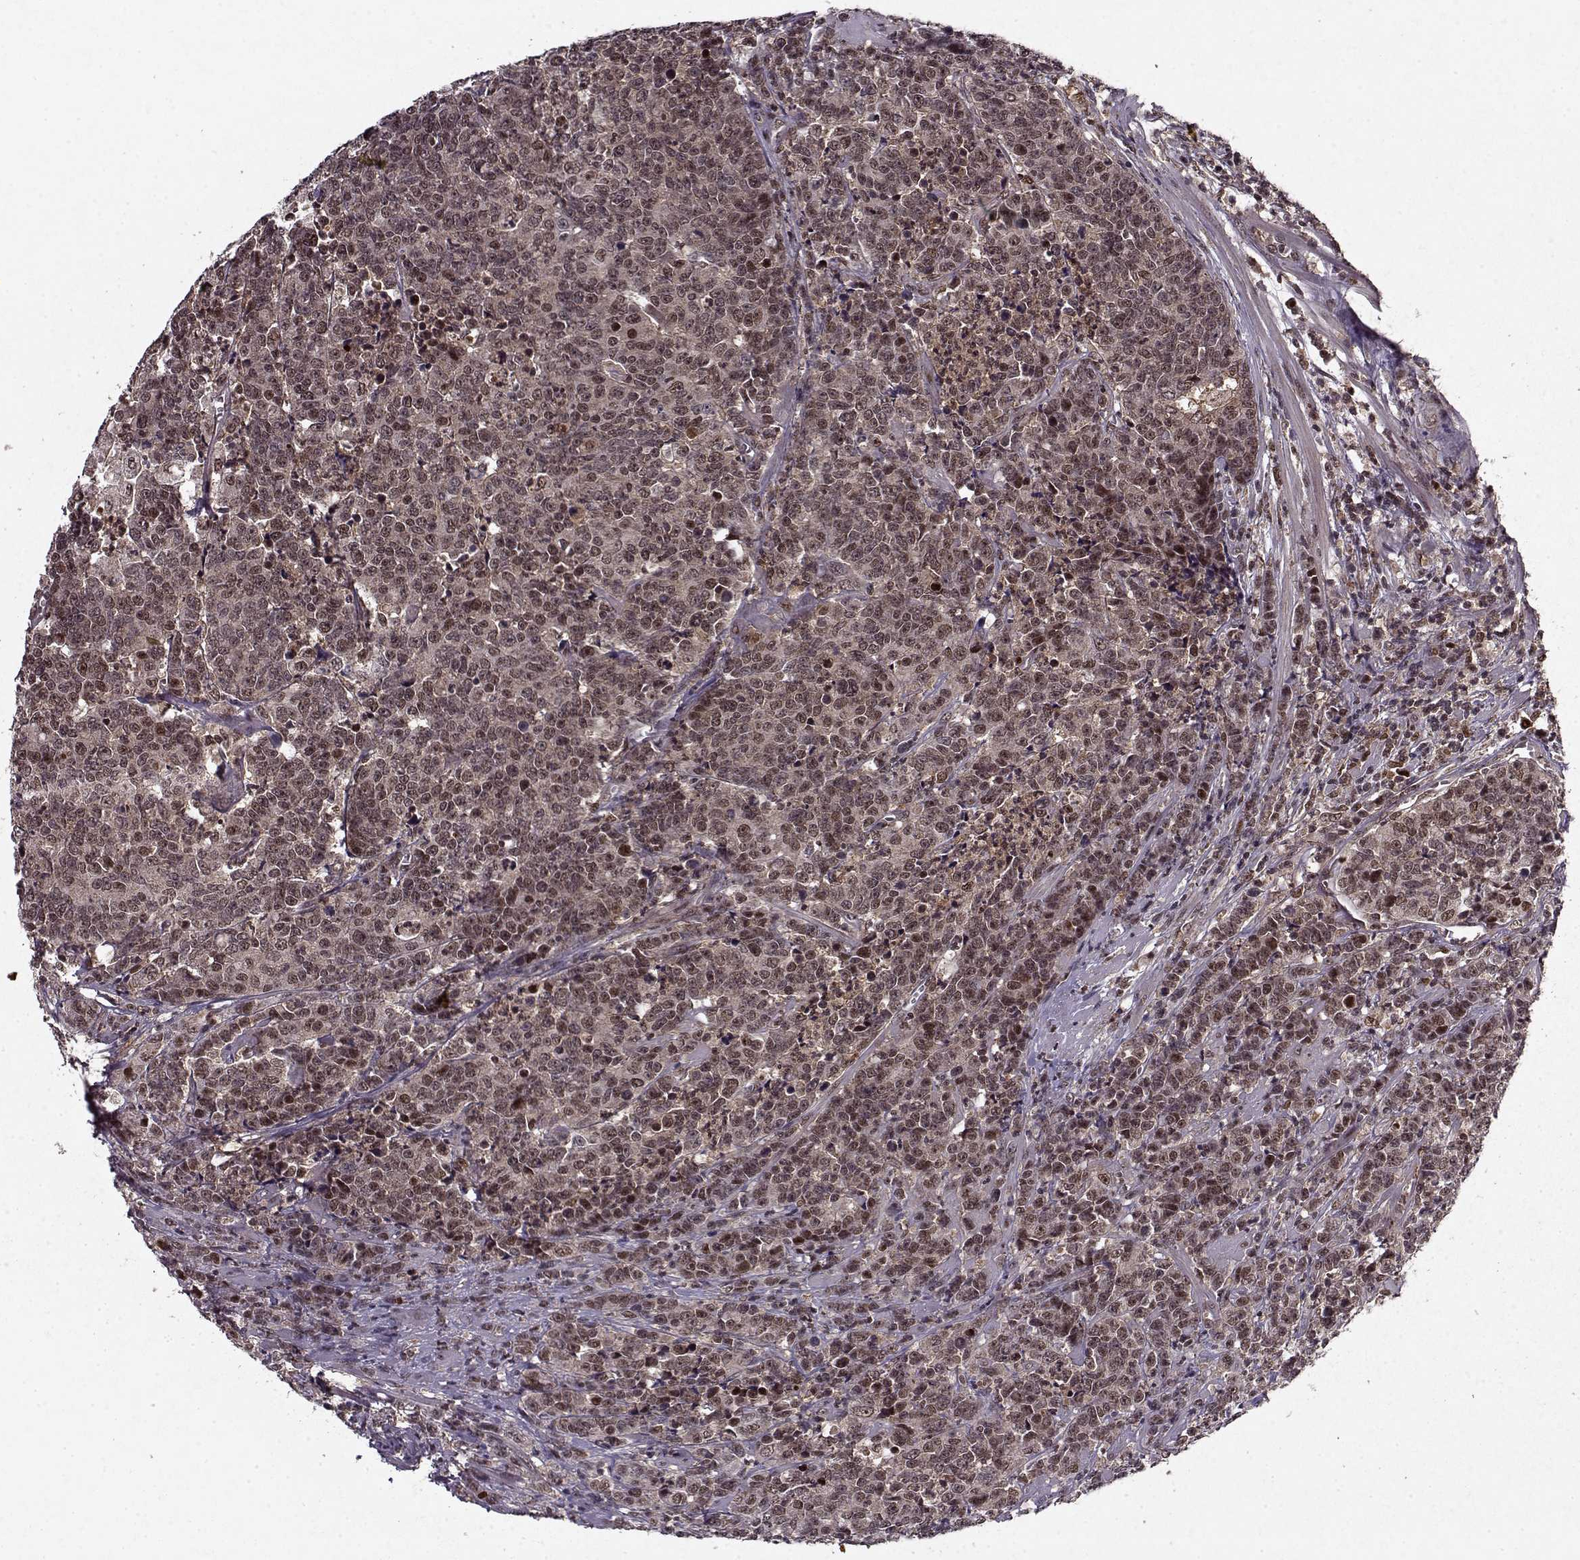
{"staining": {"intensity": "weak", "quantity": "25%-75%", "location": "nuclear"}, "tissue": "prostate cancer", "cell_type": "Tumor cells", "image_type": "cancer", "snomed": [{"axis": "morphology", "description": "Adenocarcinoma, NOS"}, {"axis": "topography", "description": "Prostate"}], "caption": "Immunohistochemical staining of prostate adenocarcinoma reveals weak nuclear protein positivity in about 25%-75% of tumor cells. (DAB IHC, brown staining for protein, blue staining for nuclei).", "gene": "PSMA7", "patient": {"sex": "male", "age": 67}}